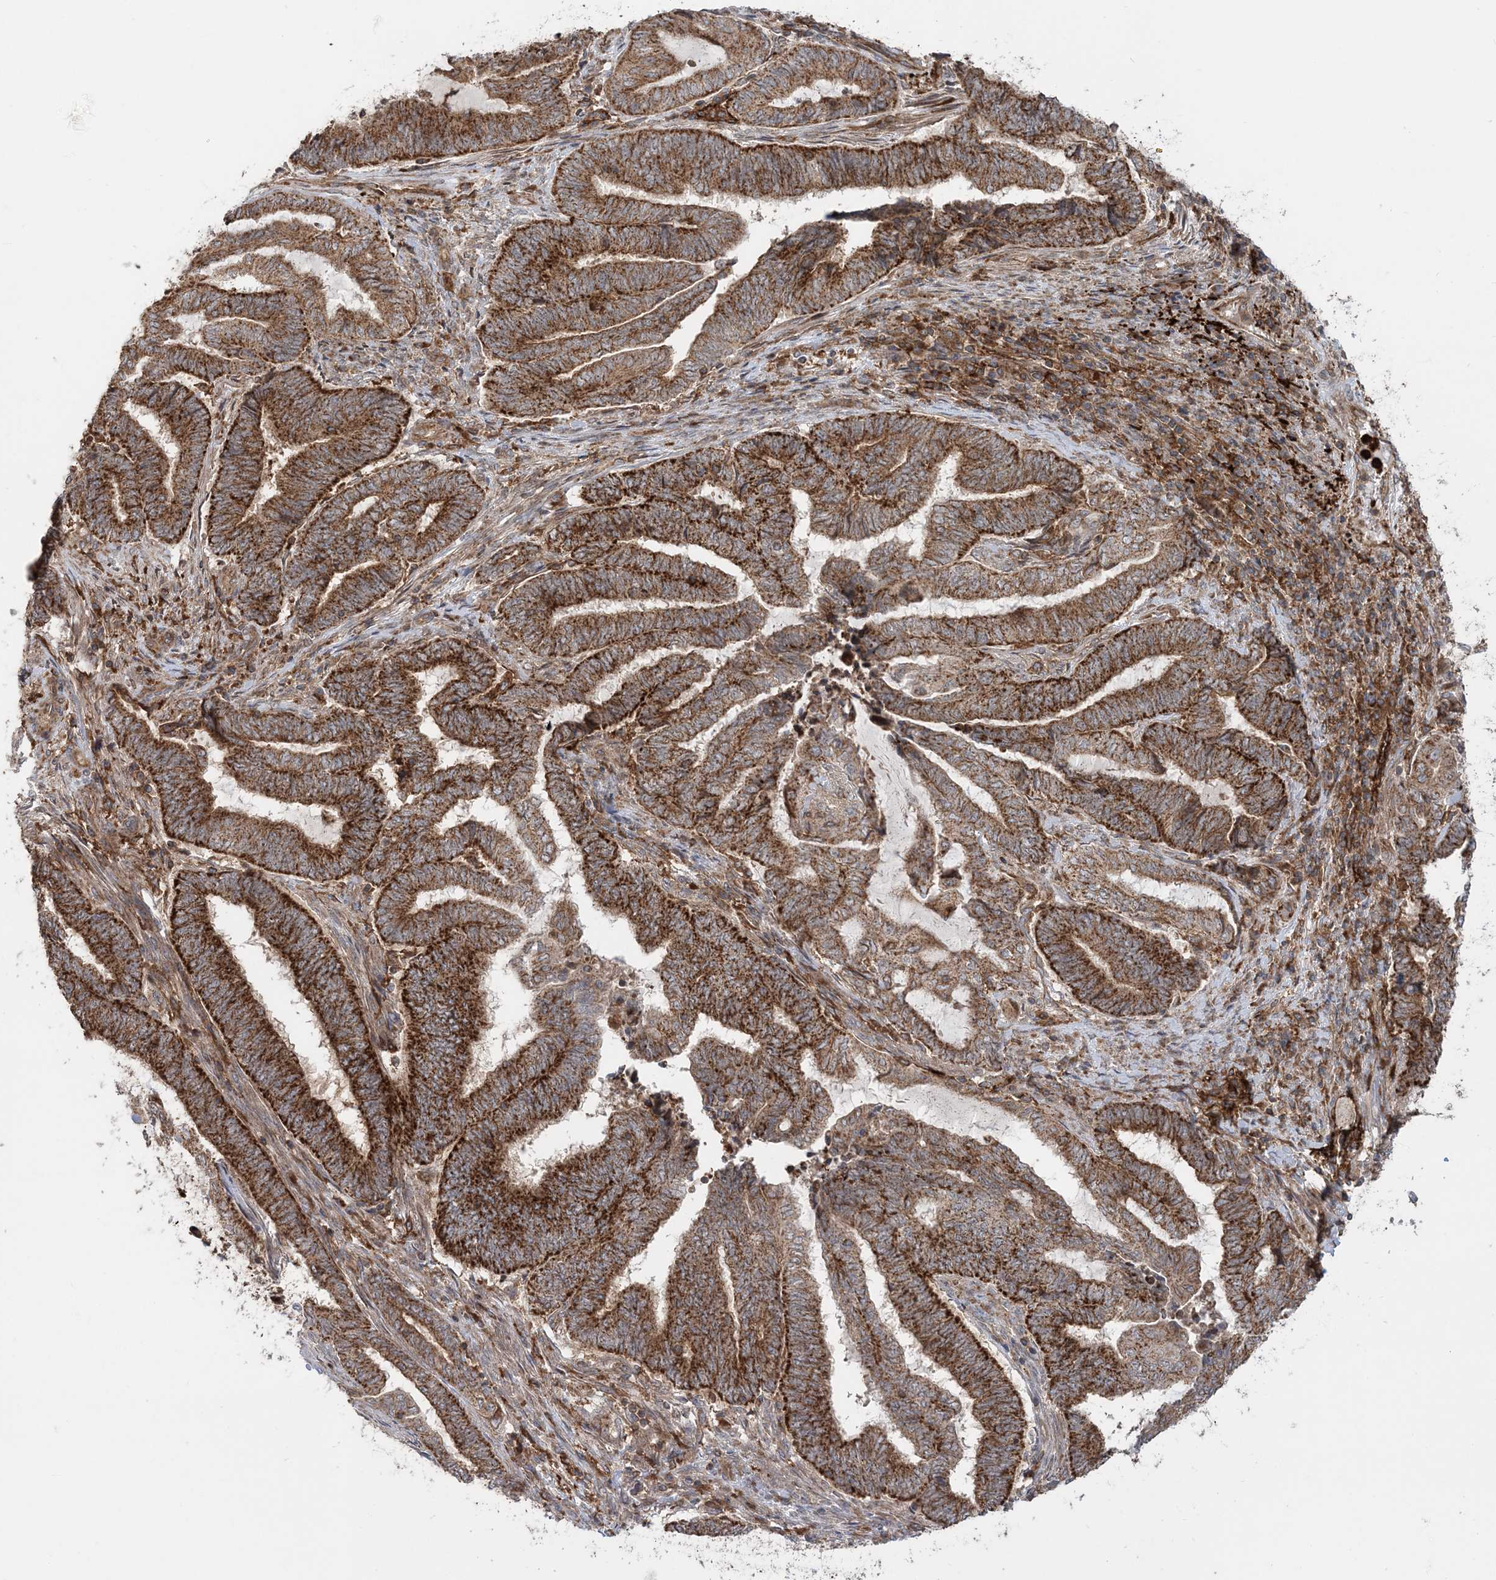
{"staining": {"intensity": "strong", "quantity": ">75%", "location": "cytoplasmic/membranous"}, "tissue": "endometrial cancer", "cell_type": "Tumor cells", "image_type": "cancer", "snomed": [{"axis": "morphology", "description": "Adenocarcinoma, NOS"}, {"axis": "topography", "description": "Uterus"}, {"axis": "topography", "description": "Endometrium"}], "caption": "High-power microscopy captured an immunohistochemistry photomicrograph of endometrial adenocarcinoma, revealing strong cytoplasmic/membranous staining in about >75% of tumor cells. Immunohistochemistry (ihc) stains the protein of interest in brown and the nuclei are stained blue.", "gene": "LRPPRC", "patient": {"sex": "female", "age": 70}}